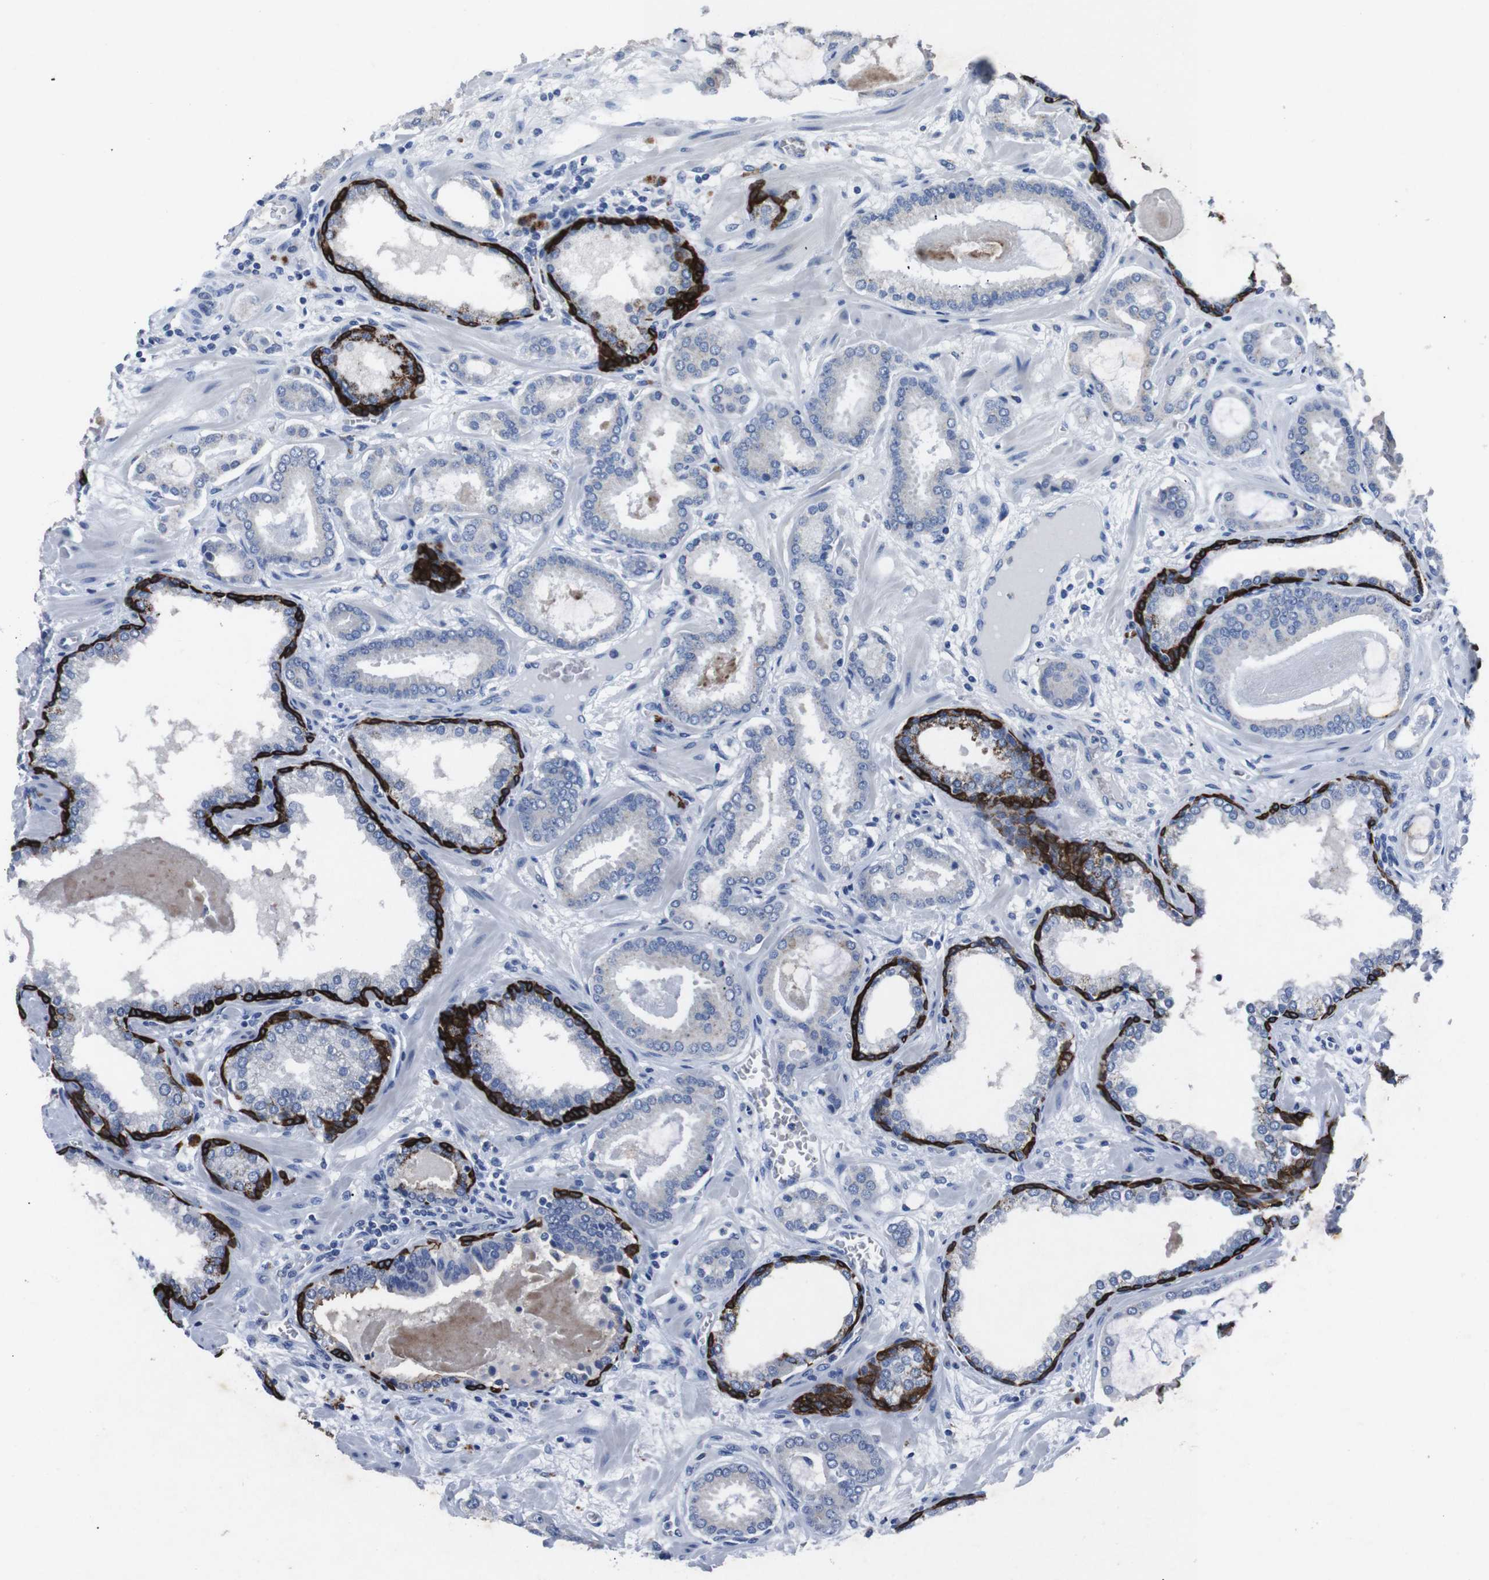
{"staining": {"intensity": "negative", "quantity": "none", "location": "none"}, "tissue": "prostate cancer", "cell_type": "Tumor cells", "image_type": "cancer", "snomed": [{"axis": "morphology", "description": "Adenocarcinoma, Low grade"}, {"axis": "topography", "description": "Prostate"}], "caption": "A histopathology image of low-grade adenocarcinoma (prostate) stained for a protein shows no brown staining in tumor cells.", "gene": "GJB2", "patient": {"sex": "male", "age": 53}}